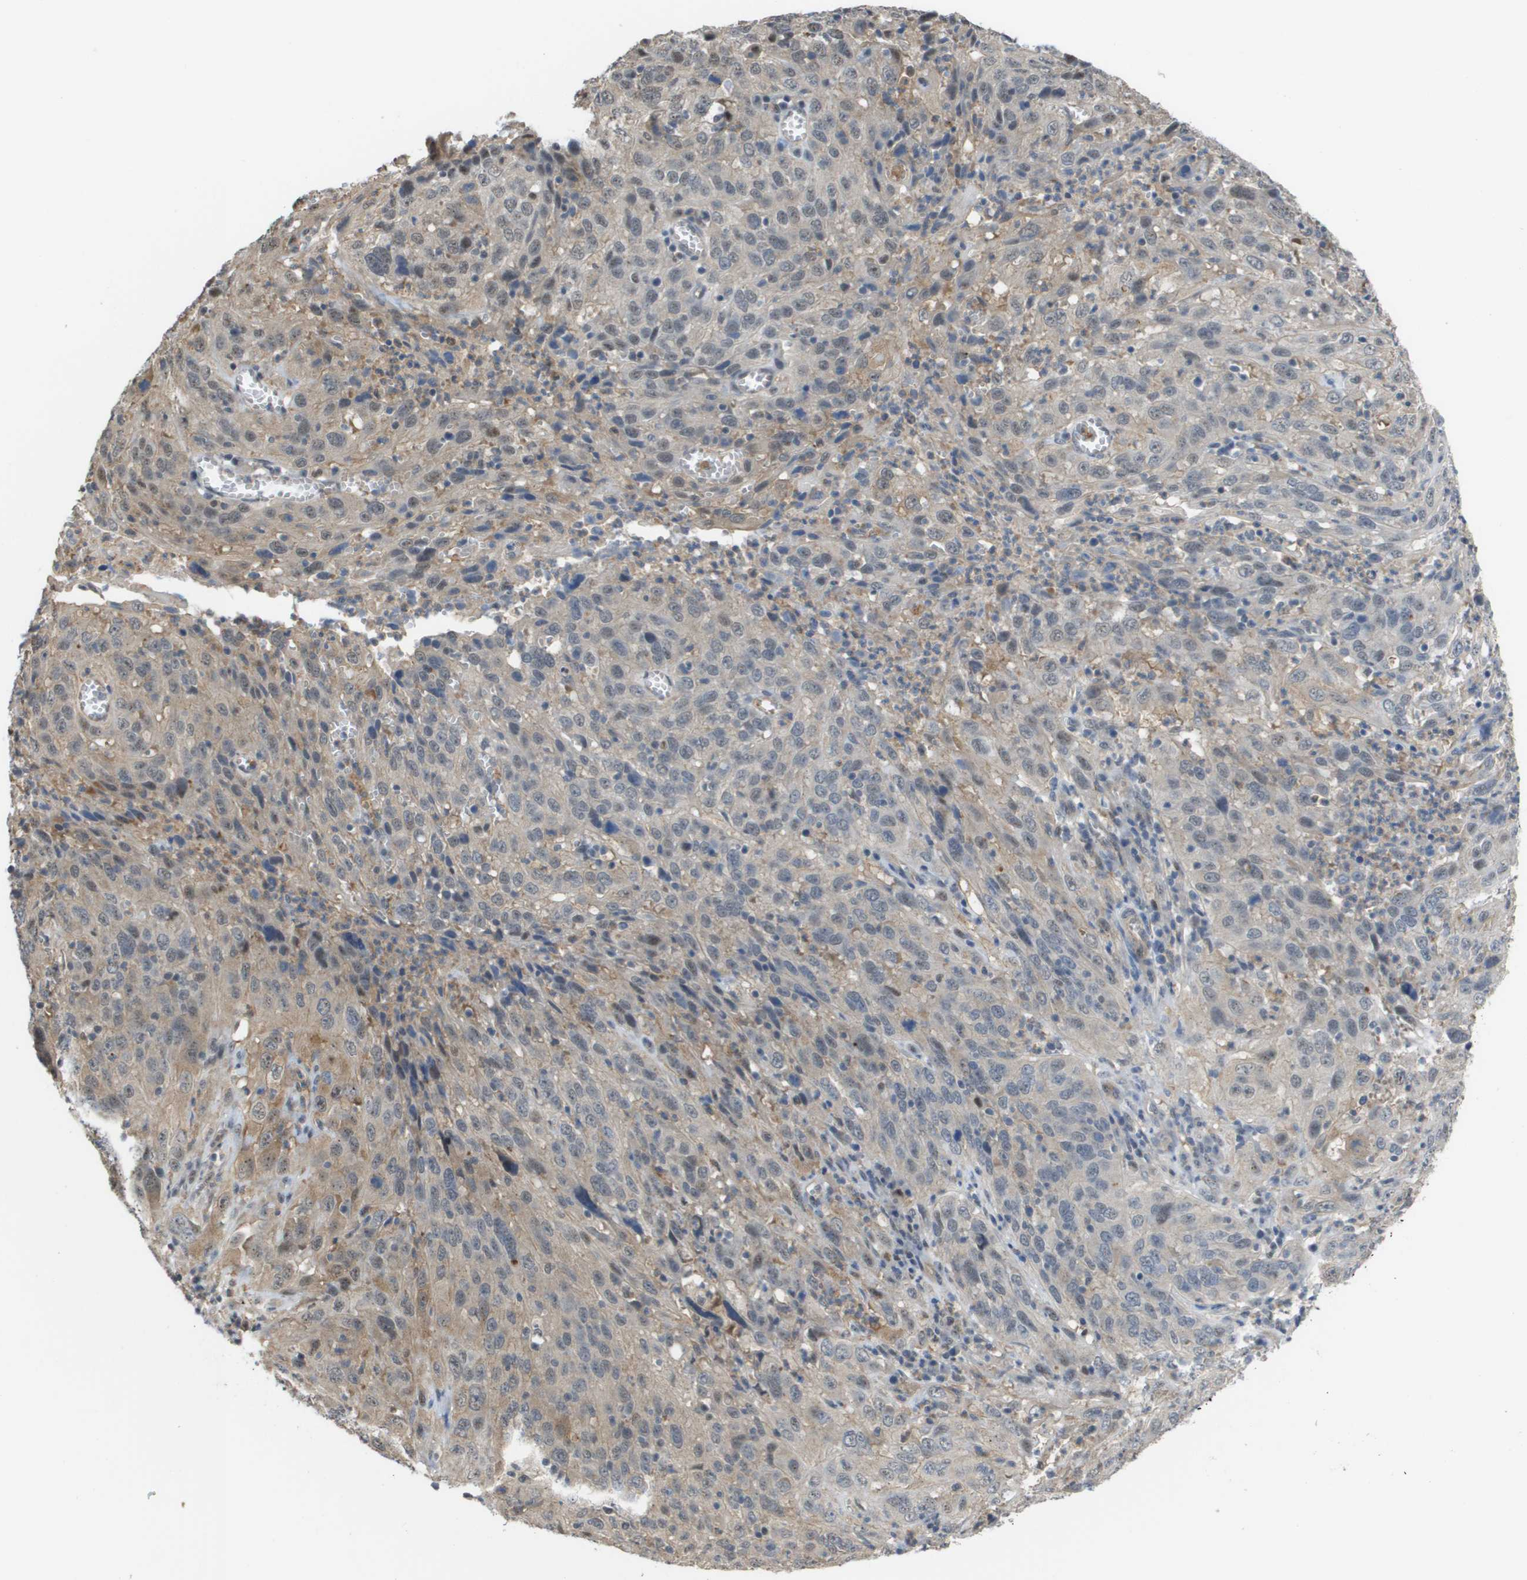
{"staining": {"intensity": "weak", "quantity": "25%-75%", "location": "cytoplasmic/membranous"}, "tissue": "cervical cancer", "cell_type": "Tumor cells", "image_type": "cancer", "snomed": [{"axis": "morphology", "description": "Squamous cell carcinoma, NOS"}, {"axis": "topography", "description": "Cervix"}], "caption": "Immunohistochemical staining of squamous cell carcinoma (cervical) displays weak cytoplasmic/membranous protein expression in approximately 25%-75% of tumor cells.", "gene": "RNF112", "patient": {"sex": "female", "age": 32}}